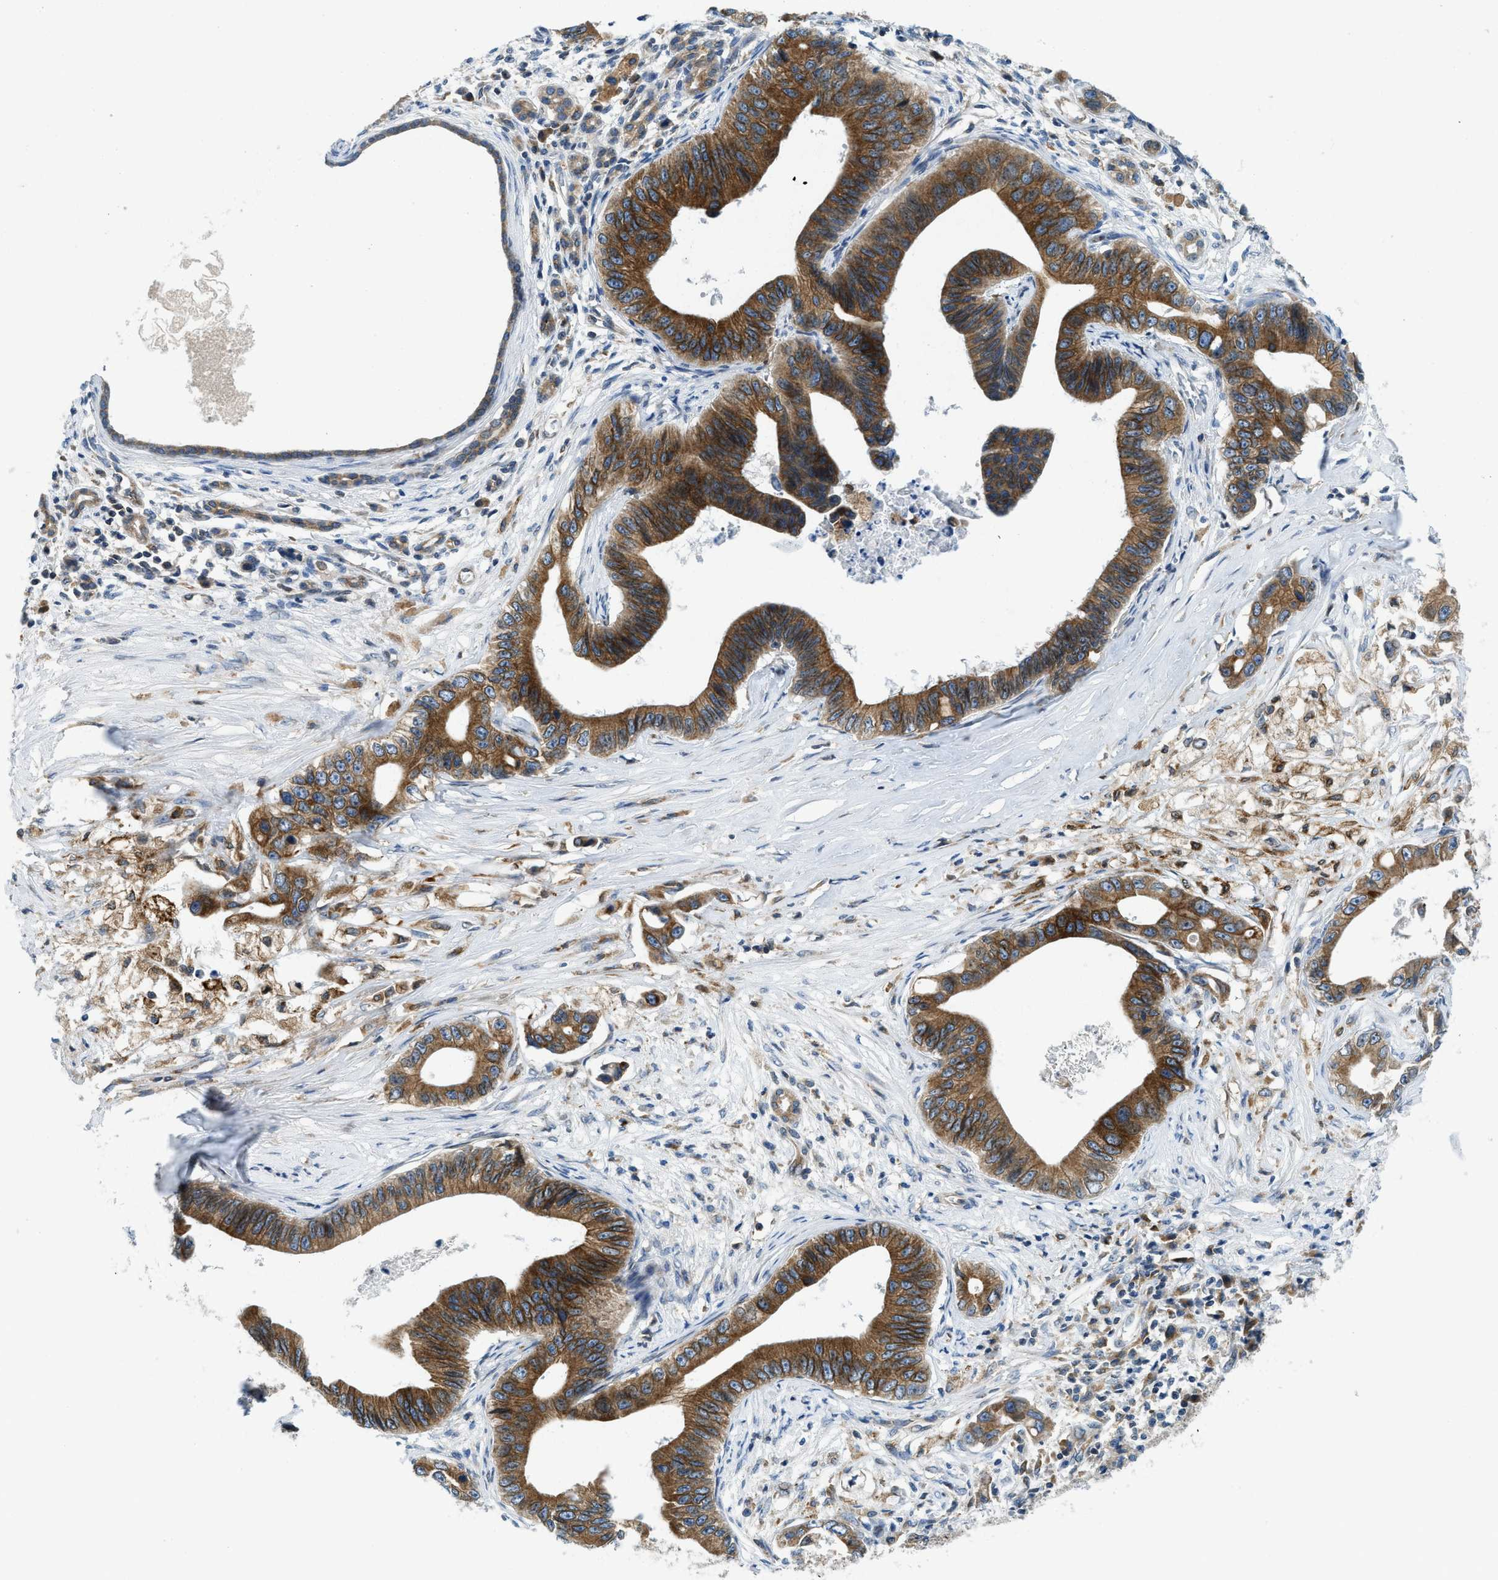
{"staining": {"intensity": "strong", "quantity": ">75%", "location": "cytoplasmic/membranous"}, "tissue": "pancreatic cancer", "cell_type": "Tumor cells", "image_type": "cancer", "snomed": [{"axis": "morphology", "description": "Adenocarcinoma, NOS"}, {"axis": "topography", "description": "Pancreas"}], "caption": "Pancreatic adenocarcinoma stained with a protein marker displays strong staining in tumor cells.", "gene": "BCAP31", "patient": {"sex": "male", "age": 77}}